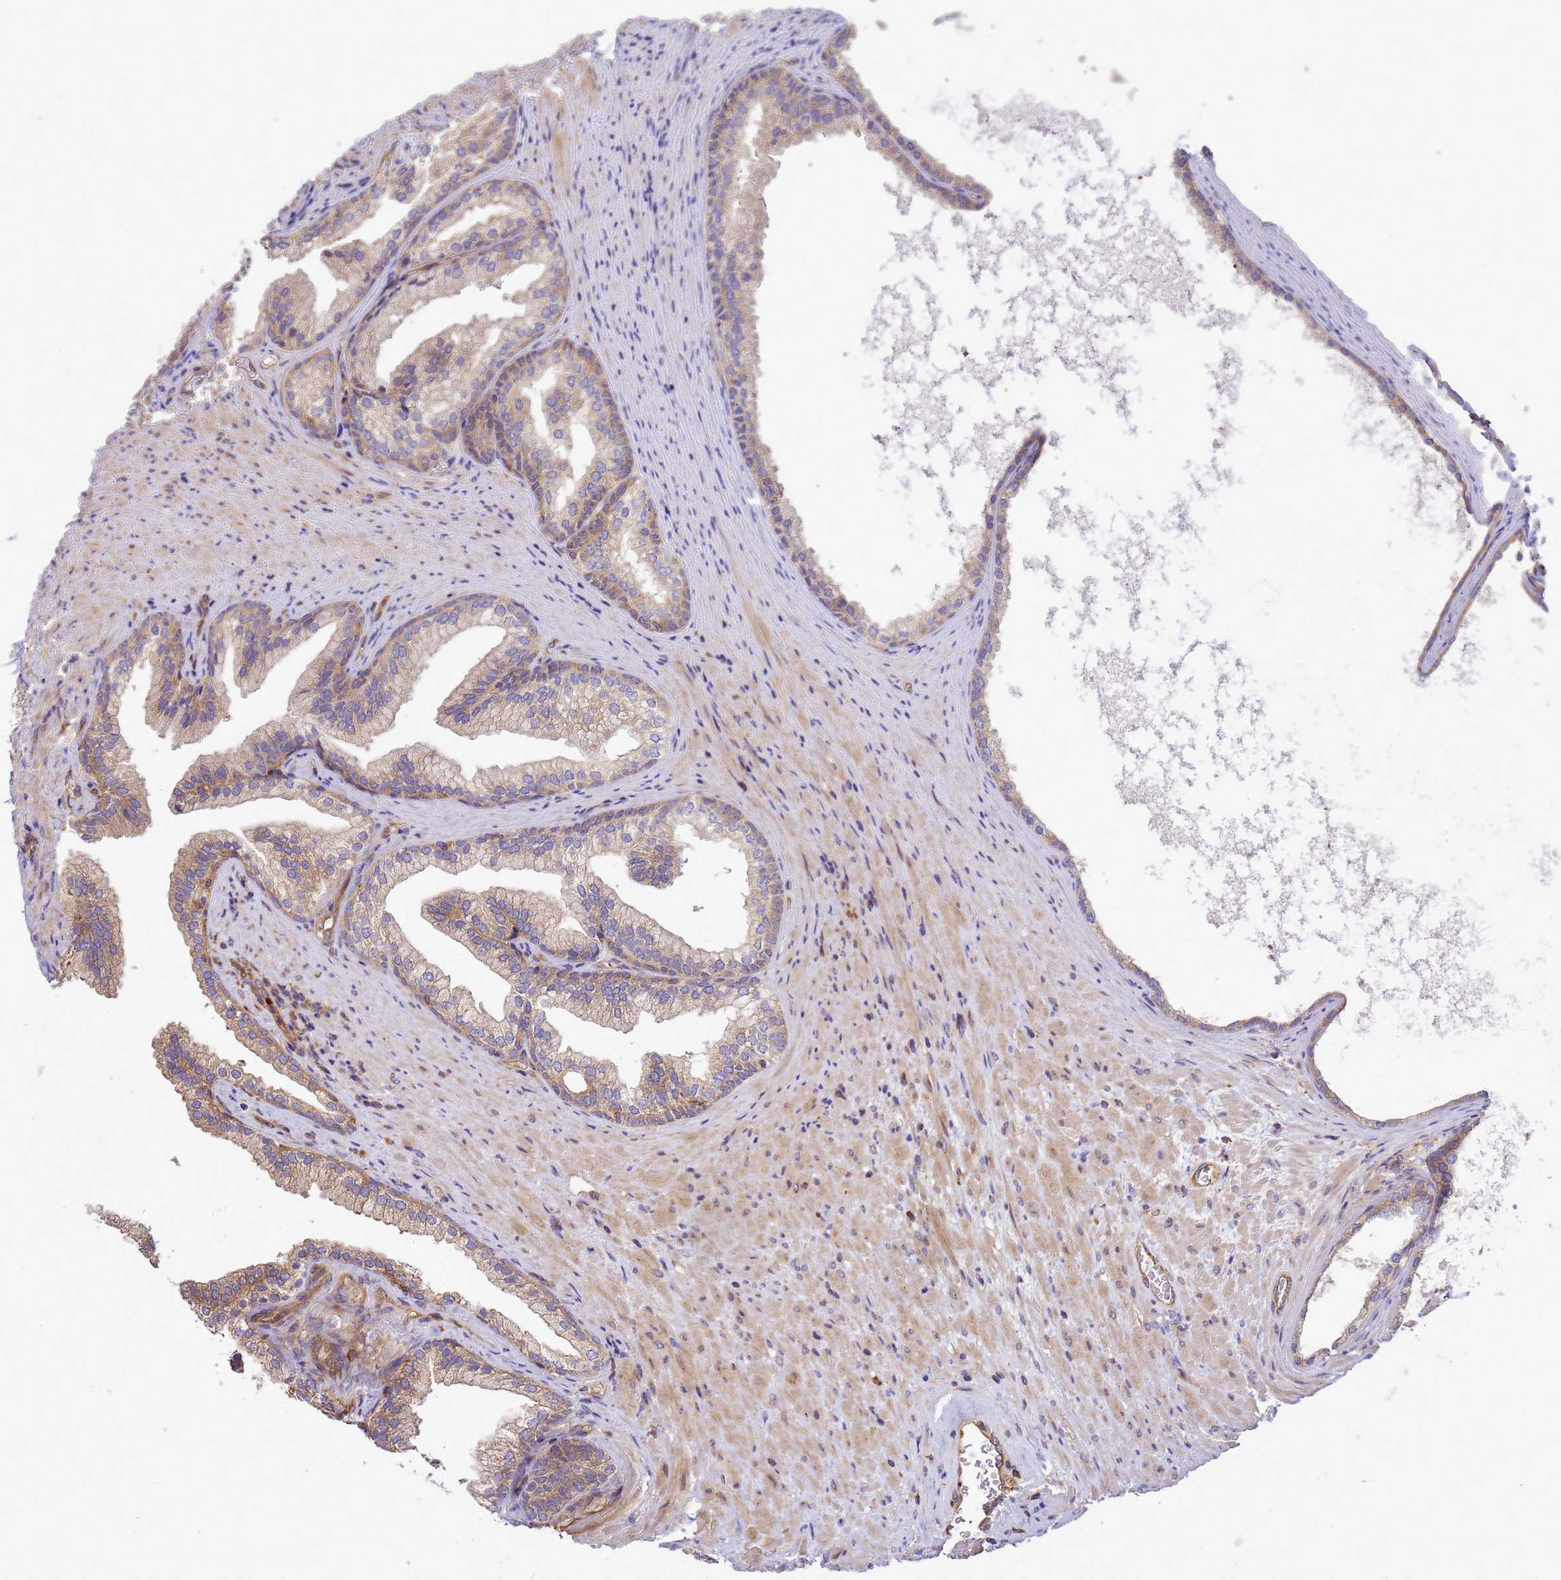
{"staining": {"intensity": "moderate", "quantity": "25%-75%", "location": "cytoplasmic/membranous"}, "tissue": "prostate", "cell_type": "Glandular cells", "image_type": "normal", "snomed": [{"axis": "morphology", "description": "Normal tissue, NOS"}, {"axis": "topography", "description": "Prostate"}], "caption": "Moderate cytoplasmic/membranous positivity for a protein is identified in about 25%-75% of glandular cells of benign prostate using IHC.", "gene": "BECN1", "patient": {"sex": "male", "age": 76}}